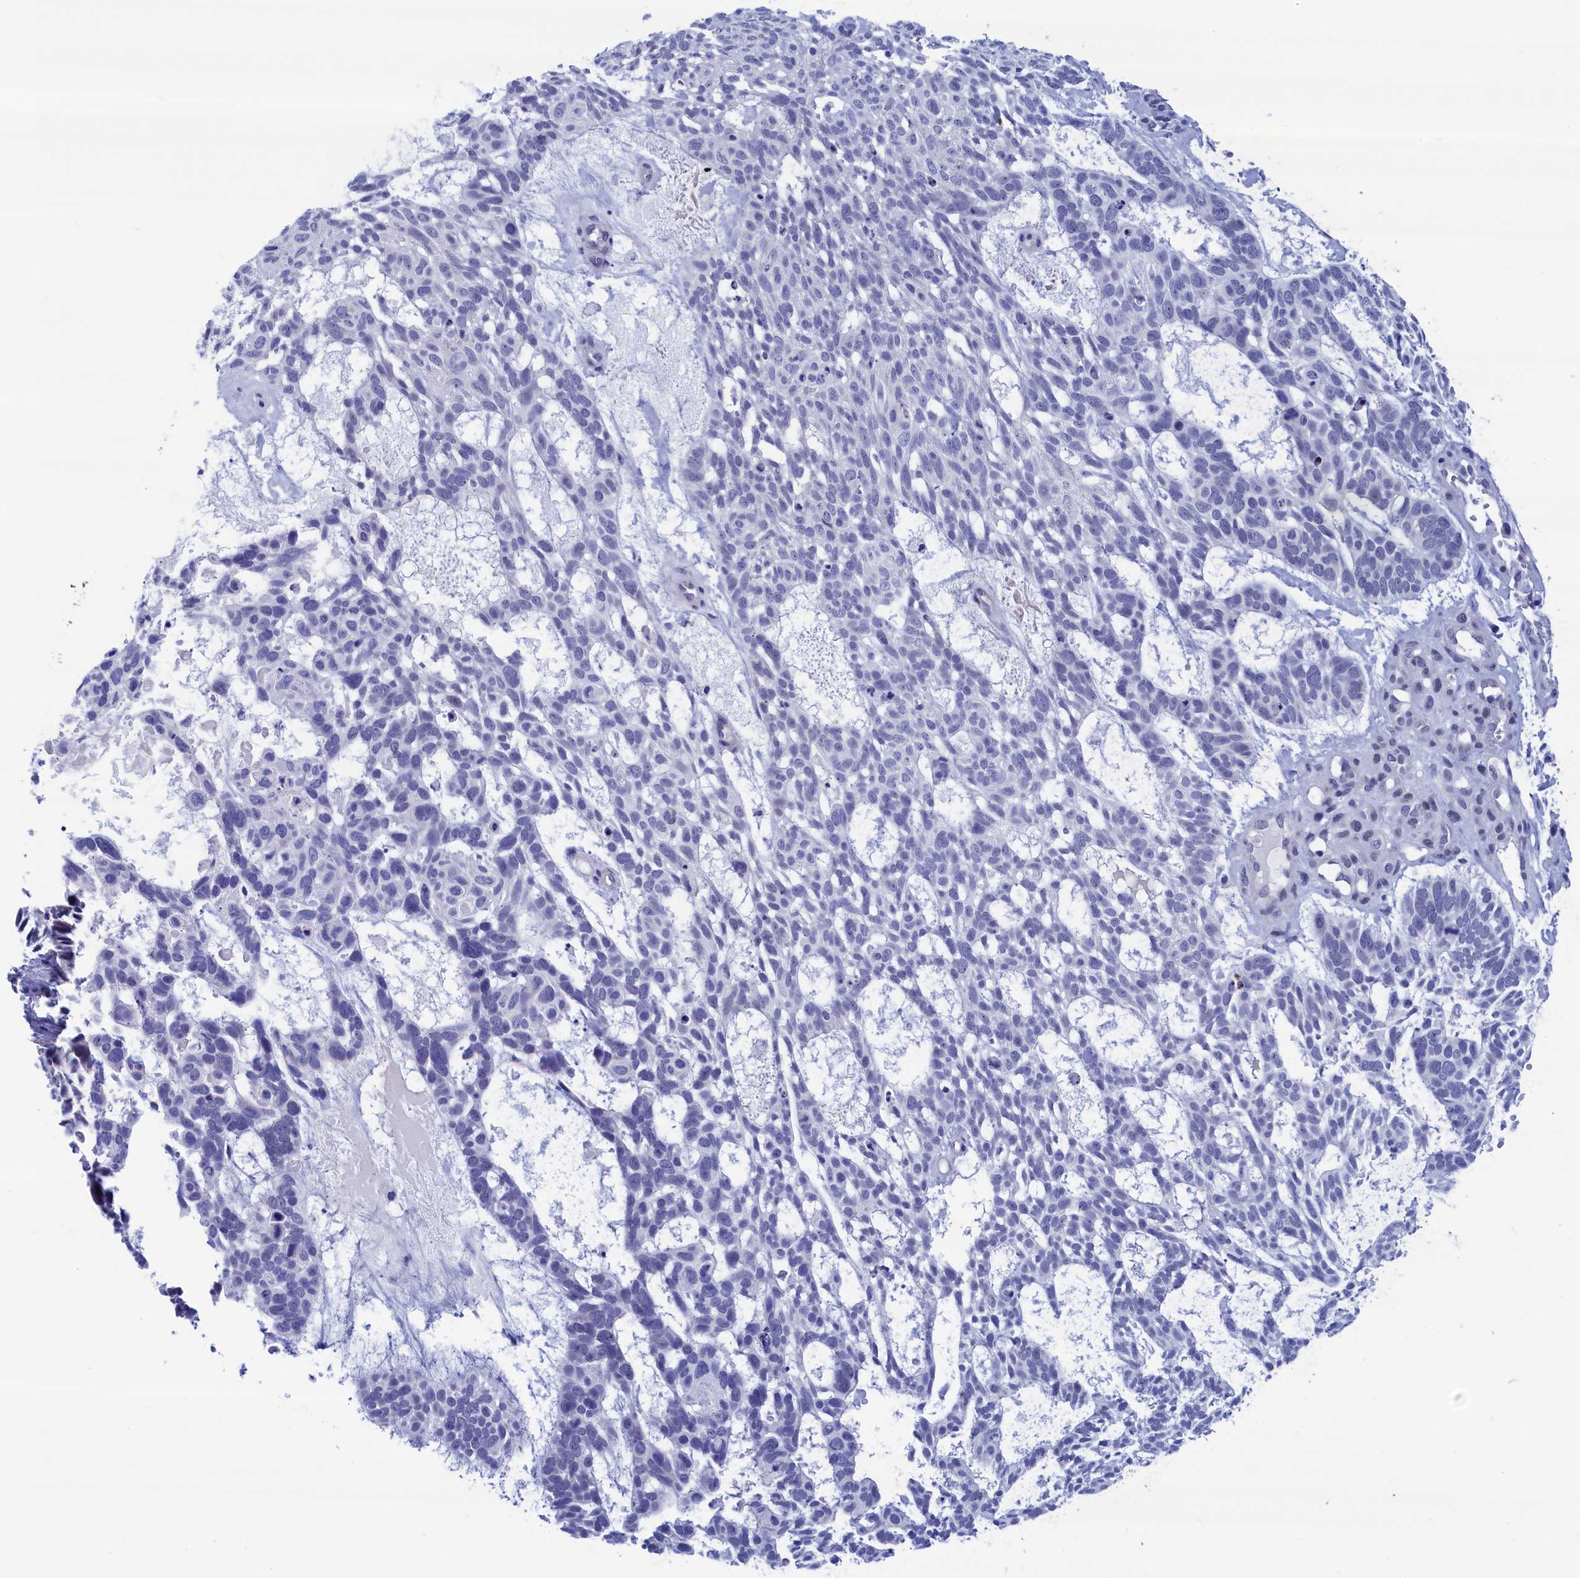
{"staining": {"intensity": "negative", "quantity": "none", "location": "none"}, "tissue": "skin cancer", "cell_type": "Tumor cells", "image_type": "cancer", "snomed": [{"axis": "morphology", "description": "Basal cell carcinoma"}, {"axis": "topography", "description": "Skin"}], "caption": "This is an immunohistochemistry (IHC) histopathology image of human skin cancer (basal cell carcinoma). There is no expression in tumor cells.", "gene": "WDR83", "patient": {"sex": "male", "age": 88}}